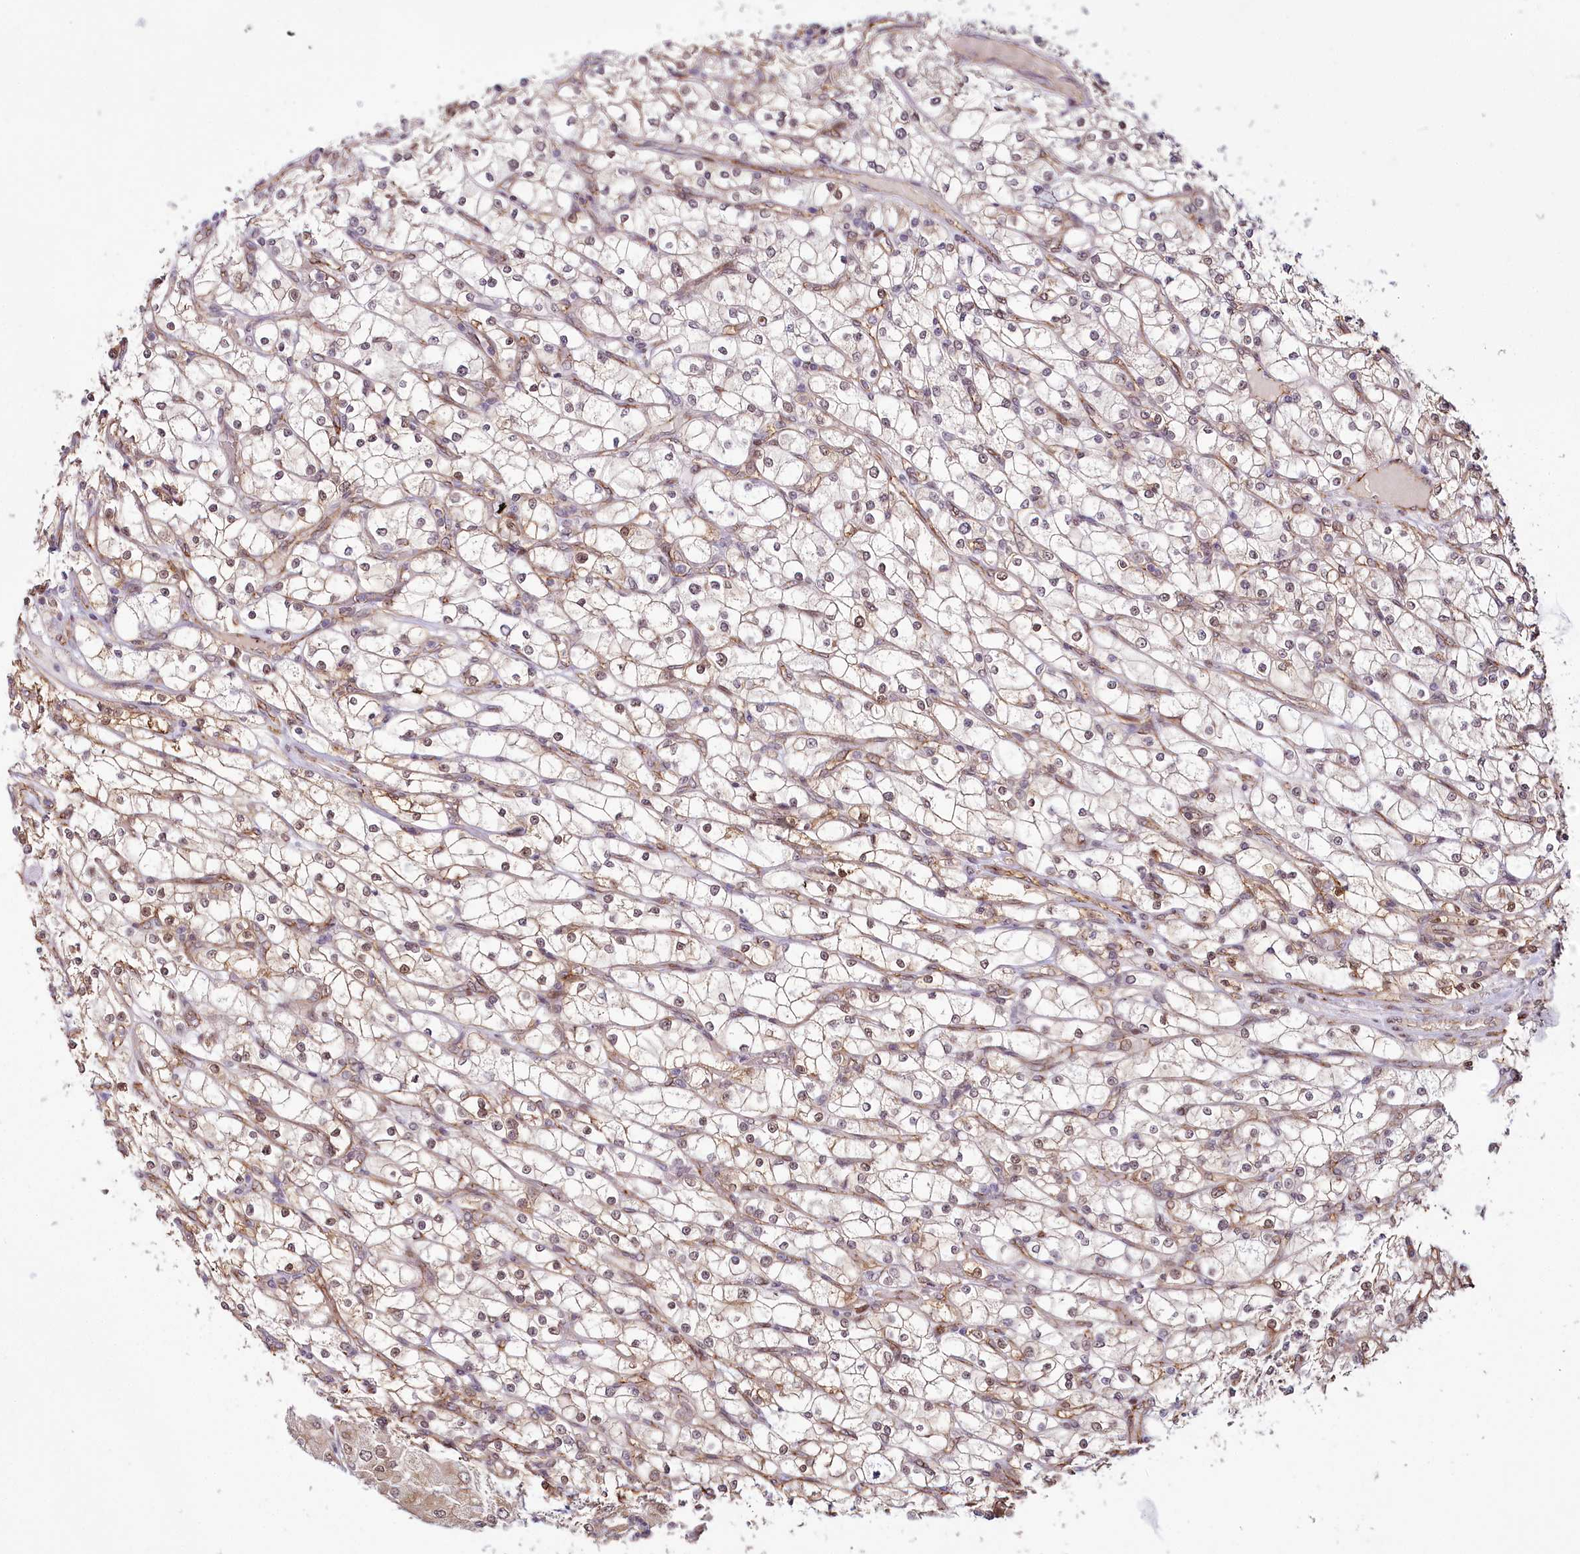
{"staining": {"intensity": "weak", "quantity": "25%-75%", "location": "nuclear"}, "tissue": "renal cancer", "cell_type": "Tumor cells", "image_type": "cancer", "snomed": [{"axis": "morphology", "description": "Adenocarcinoma, NOS"}, {"axis": "topography", "description": "Kidney"}], "caption": "Tumor cells show weak nuclear staining in approximately 25%-75% of cells in renal cancer.", "gene": "ALKBH8", "patient": {"sex": "male", "age": 80}}